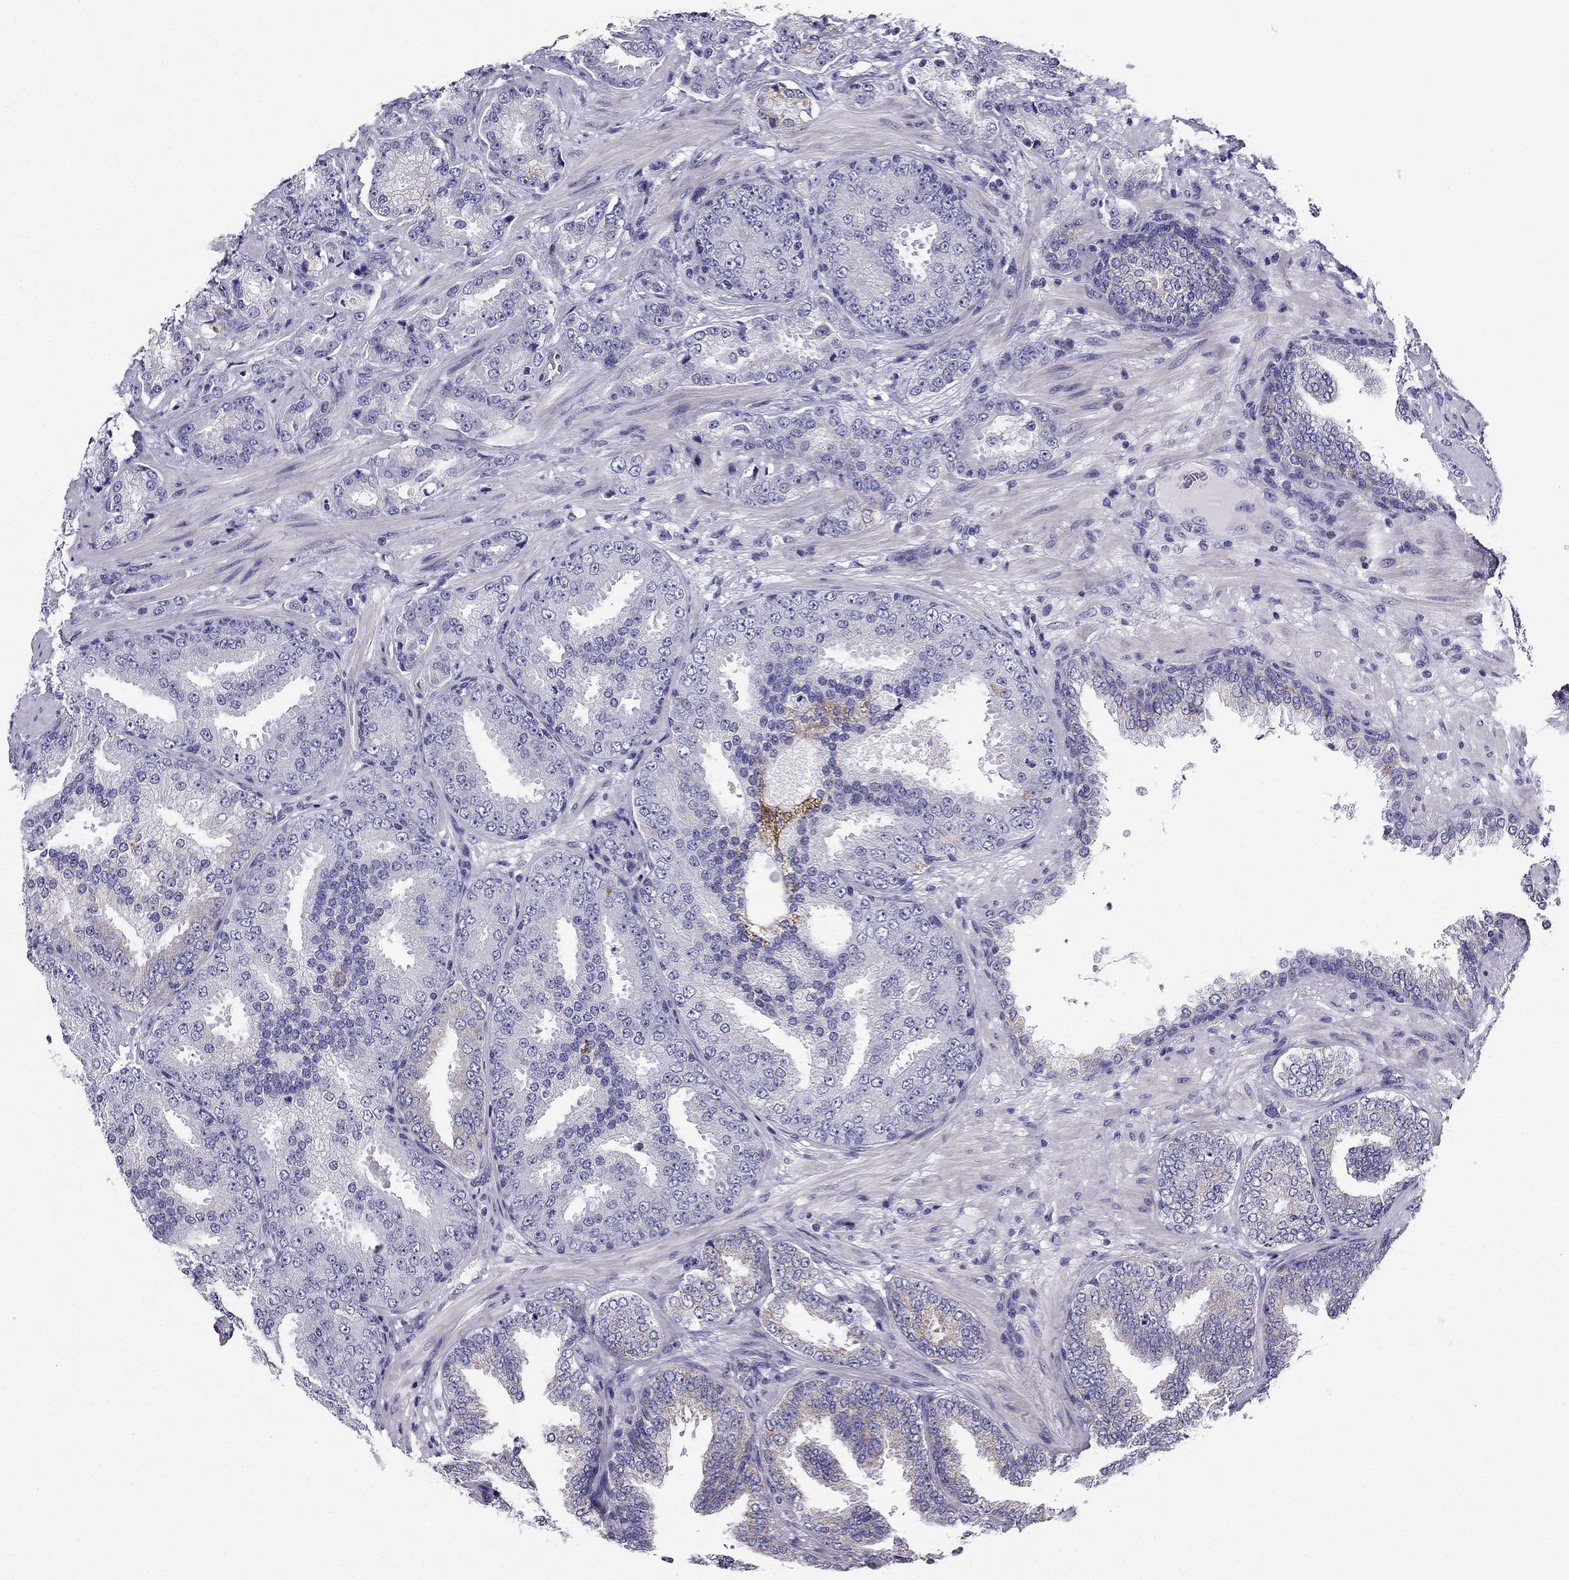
{"staining": {"intensity": "weak", "quantity": "<25%", "location": "cytoplasmic/membranous"}, "tissue": "prostate cancer", "cell_type": "Tumor cells", "image_type": "cancer", "snomed": [{"axis": "morphology", "description": "Adenocarcinoma, Low grade"}, {"axis": "topography", "description": "Prostate"}], "caption": "Immunohistochemistry (IHC) micrograph of human adenocarcinoma (low-grade) (prostate) stained for a protein (brown), which displays no positivity in tumor cells. (Stains: DAB IHC with hematoxylin counter stain, Microscopy: brightfield microscopy at high magnification).", "gene": "KIF5A", "patient": {"sex": "male", "age": 68}}